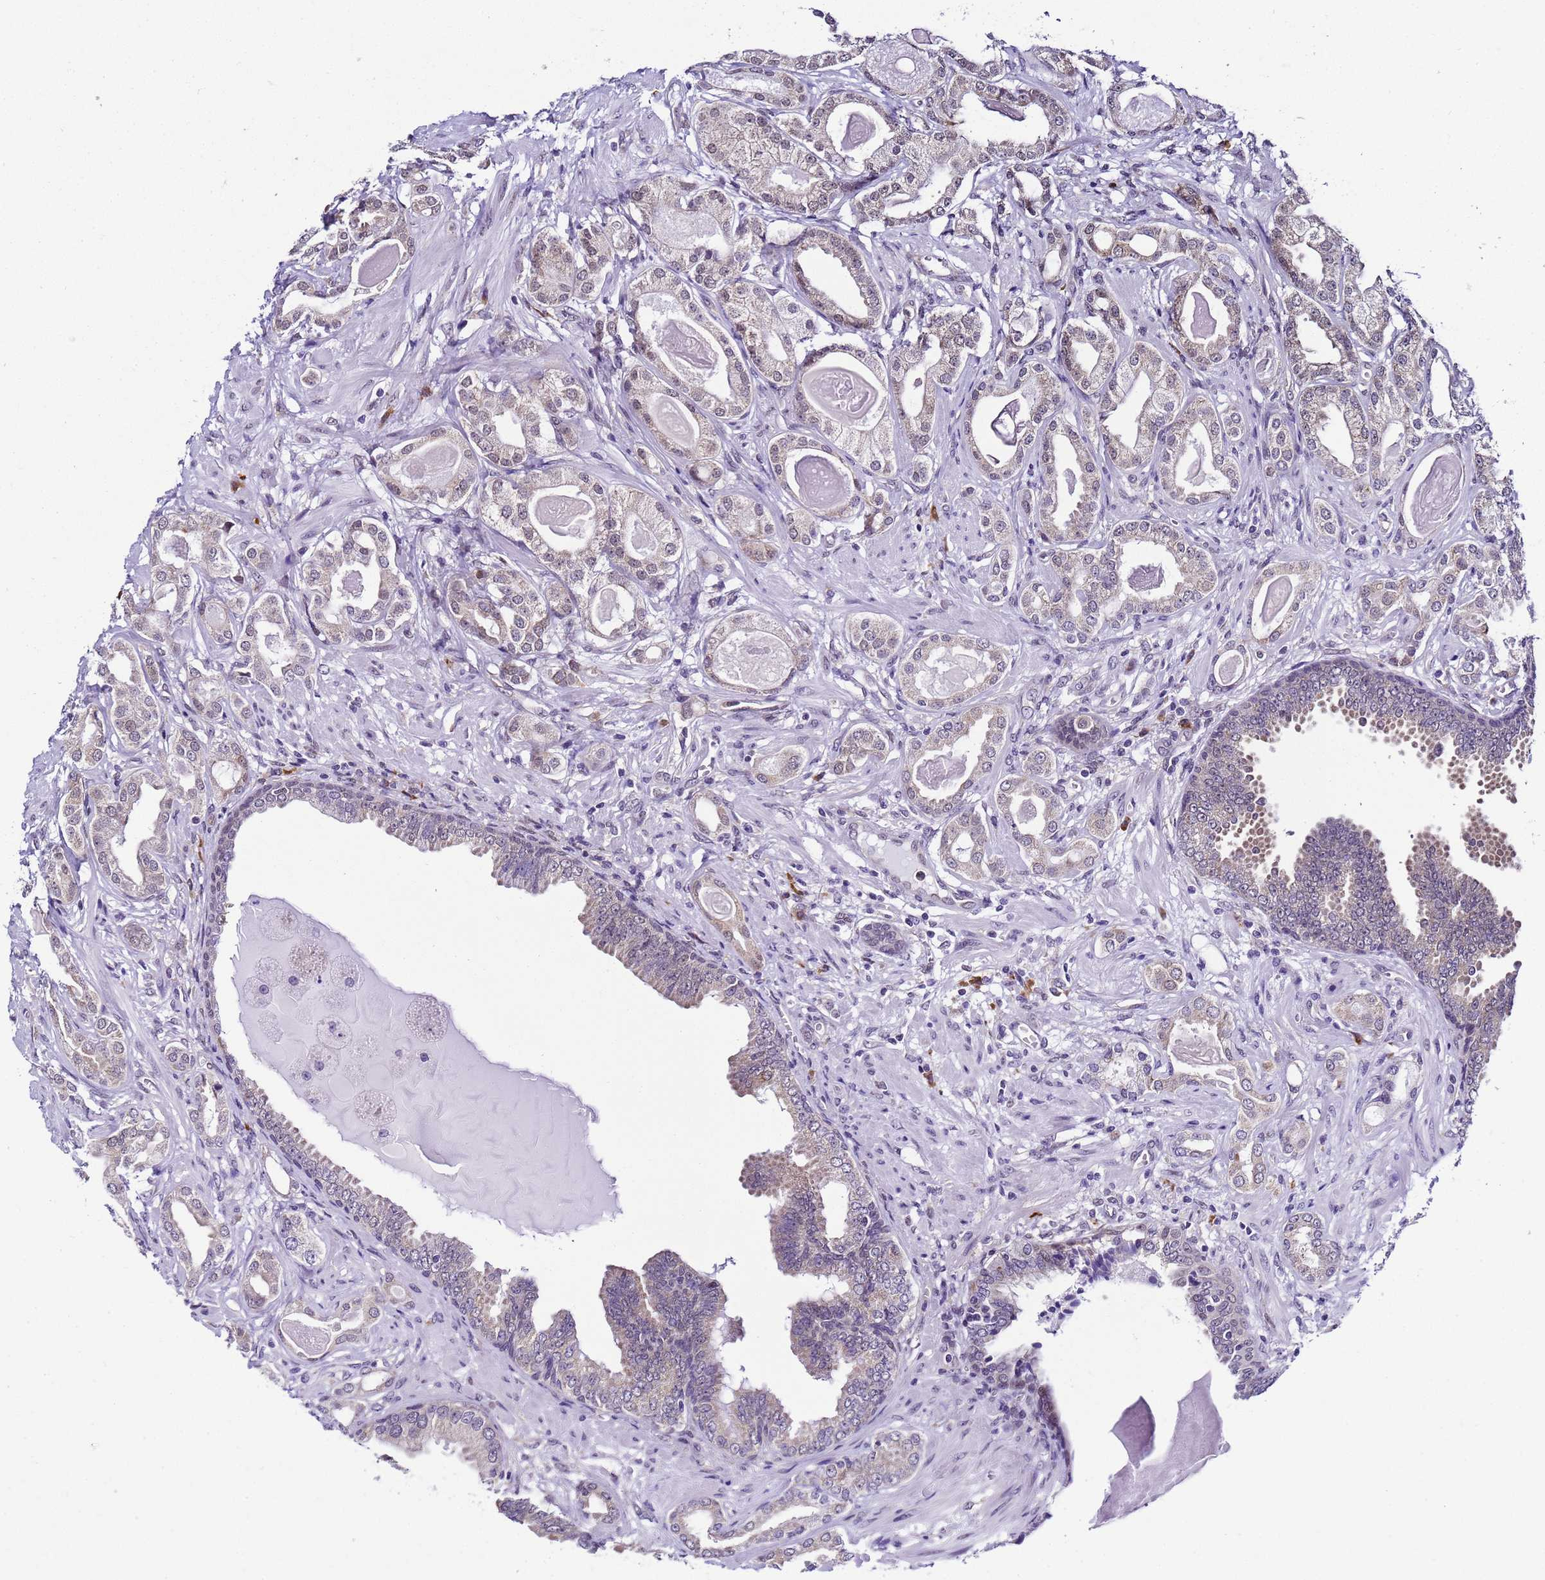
{"staining": {"intensity": "weak", "quantity": "25%-75%", "location": "cytoplasmic/membranous"}, "tissue": "prostate cancer", "cell_type": "Tumor cells", "image_type": "cancer", "snomed": [{"axis": "morphology", "description": "Adenocarcinoma, Low grade"}, {"axis": "topography", "description": "Prostate"}], "caption": "Low-grade adenocarcinoma (prostate) stained with a brown dye displays weak cytoplasmic/membranous positive expression in approximately 25%-75% of tumor cells.", "gene": "SMN1", "patient": {"sex": "male", "age": 64}}